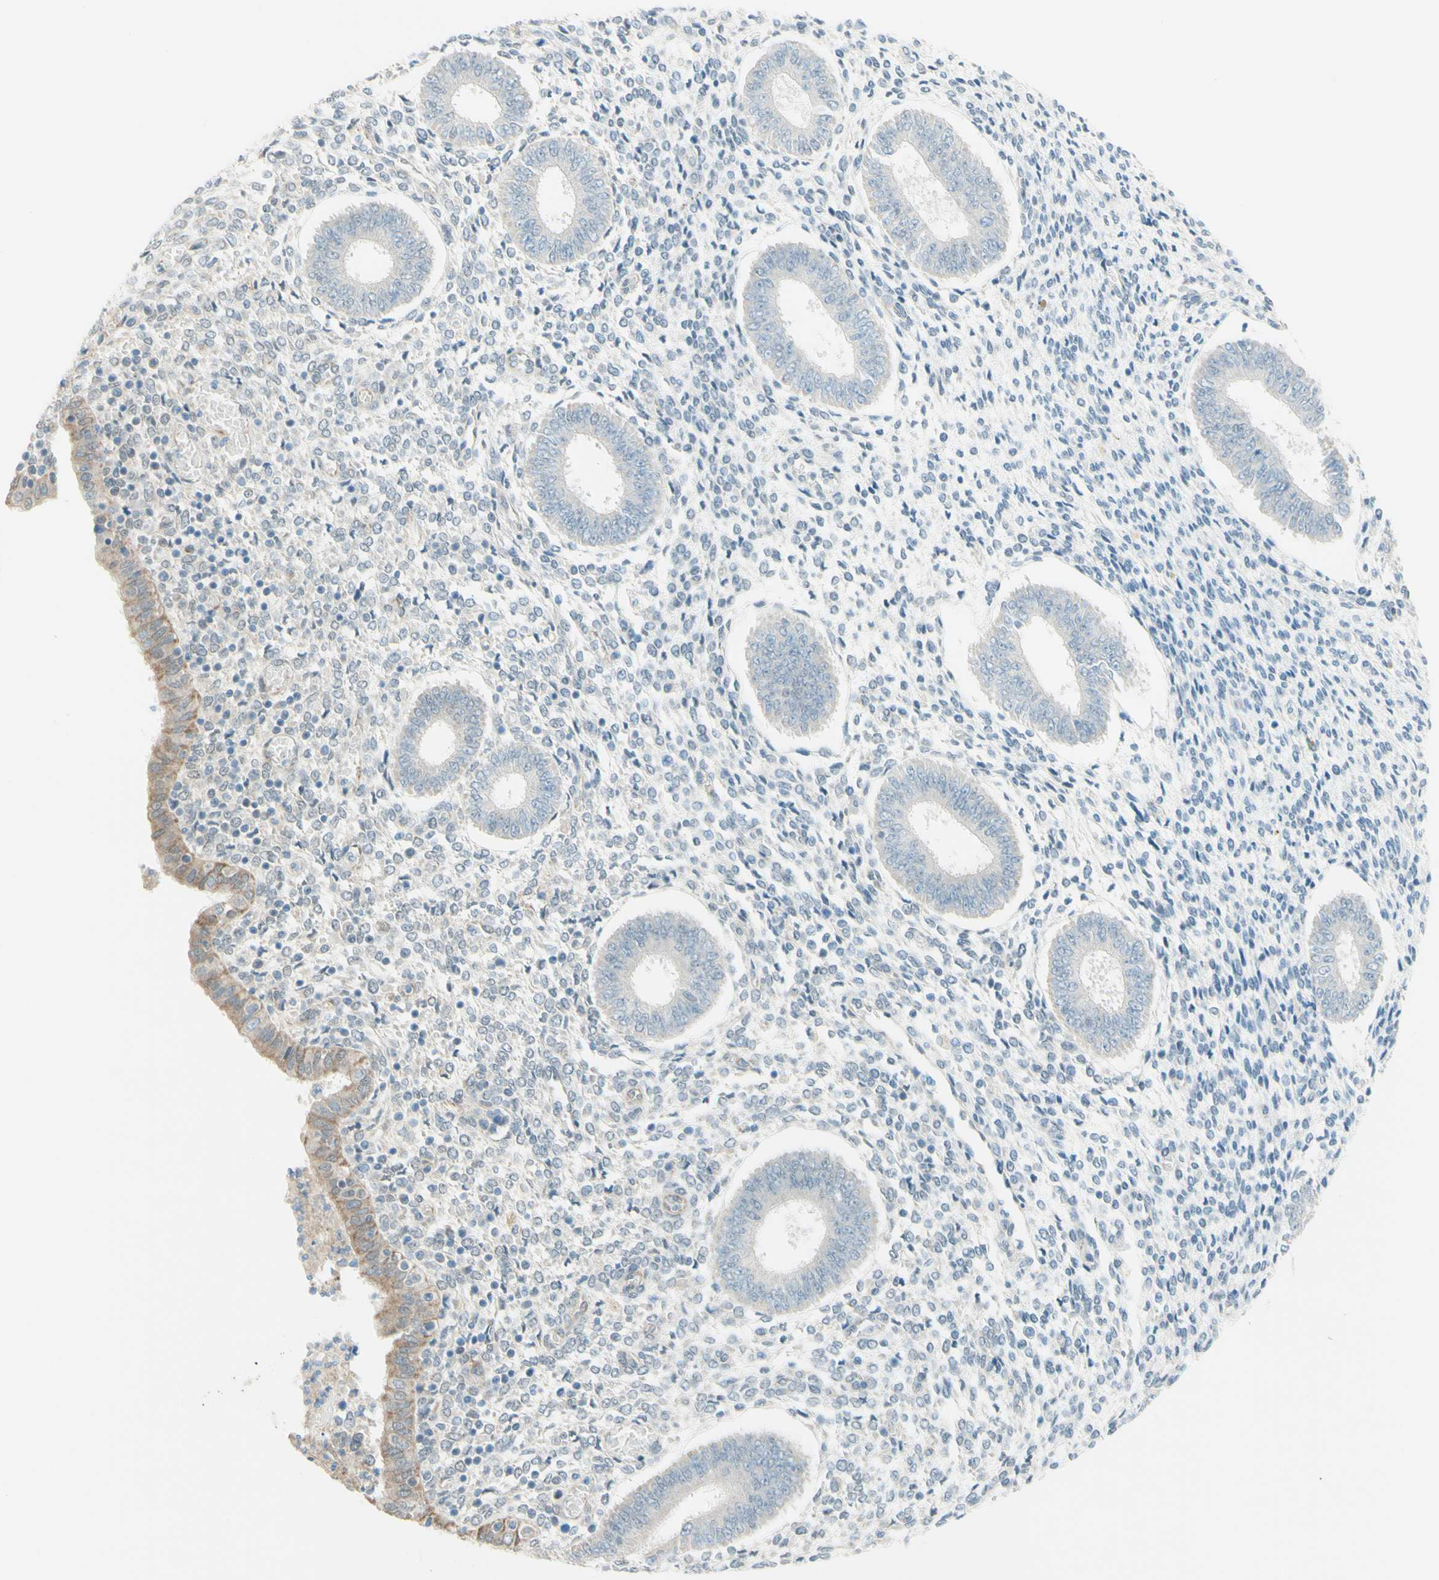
{"staining": {"intensity": "negative", "quantity": "none", "location": "none"}, "tissue": "endometrium", "cell_type": "Cells in endometrial stroma", "image_type": "normal", "snomed": [{"axis": "morphology", "description": "Normal tissue, NOS"}, {"axis": "topography", "description": "Endometrium"}], "caption": "High power microscopy image of an immunohistochemistry (IHC) histopathology image of benign endometrium, revealing no significant expression in cells in endometrial stroma. Brightfield microscopy of immunohistochemistry (IHC) stained with DAB (3,3'-diaminobenzidine) (brown) and hematoxylin (blue), captured at high magnification.", "gene": "JPH1", "patient": {"sex": "female", "age": 35}}